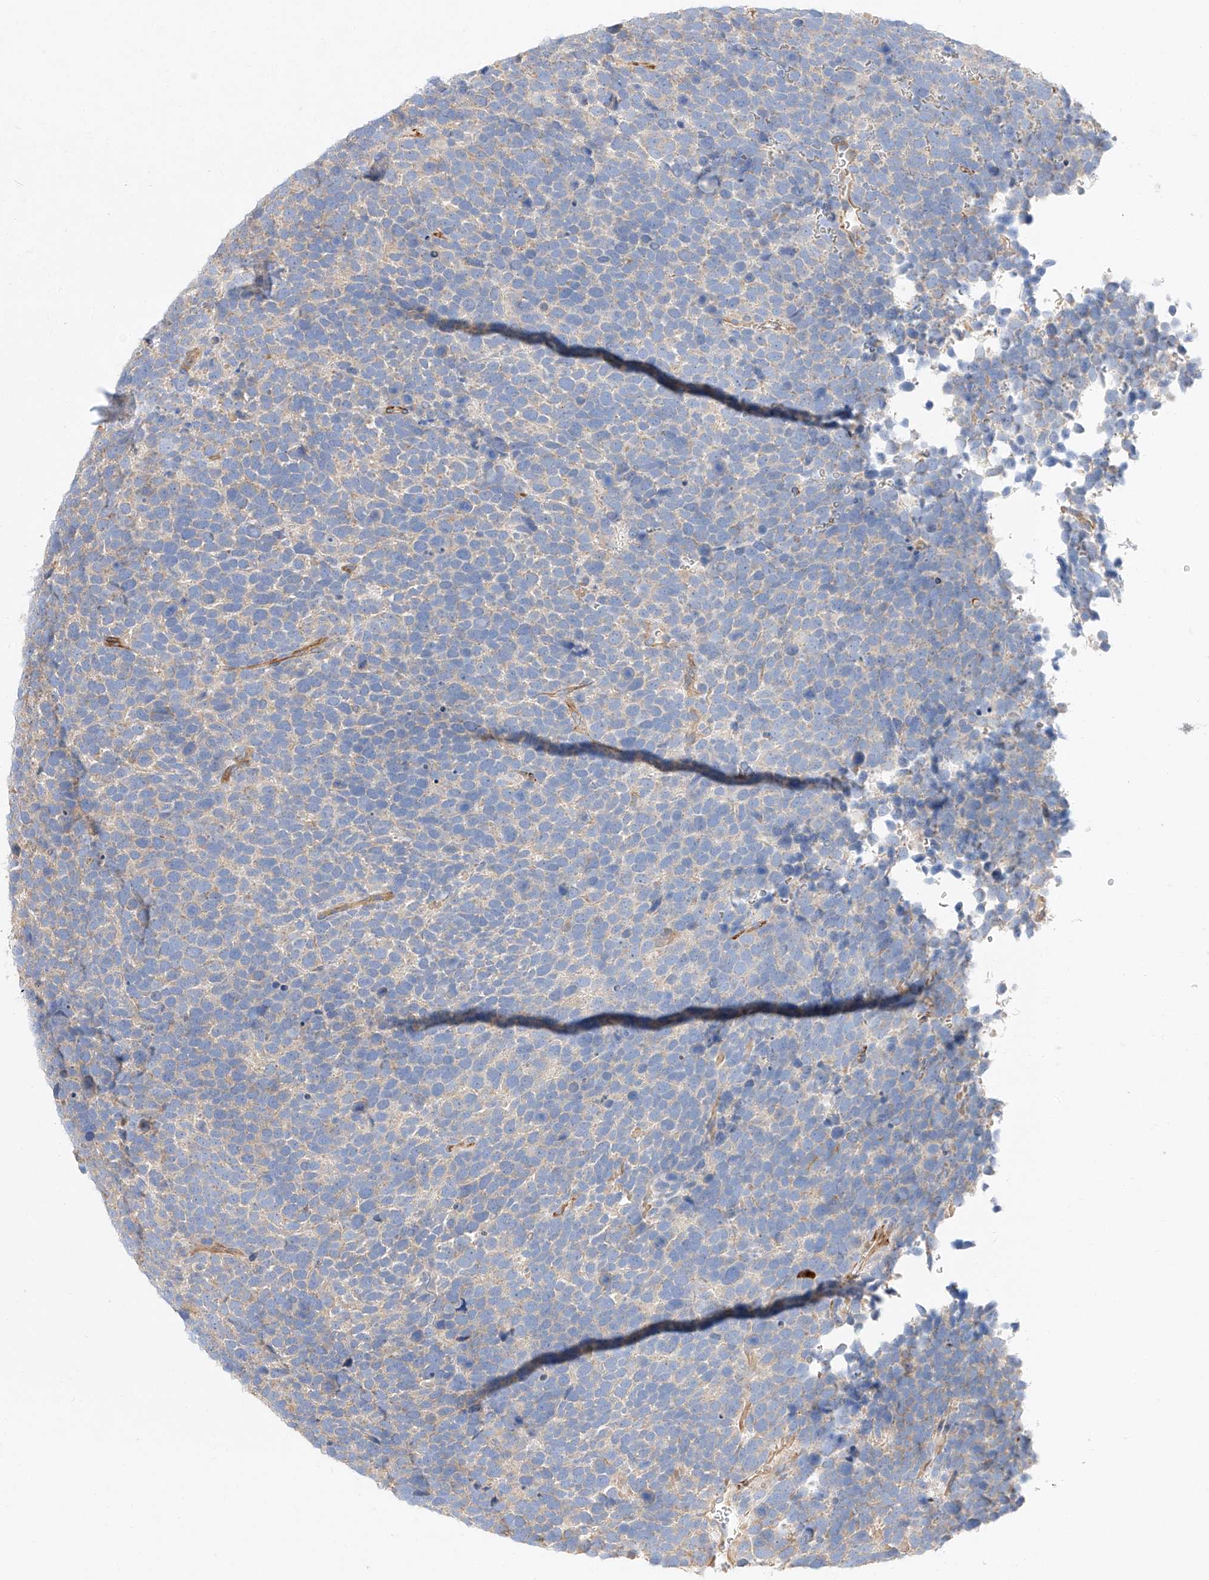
{"staining": {"intensity": "negative", "quantity": "none", "location": "none"}, "tissue": "urothelial cancer", "cell_type": "Tumor cells", "image_type": "cancer", "snomed": [{"axis": "morphology", "description": "Urothelial carcinoma, High grade"}, {"axis": "topography", "description": "Urinary bladder"}], "caption": "This is an immunohistochemistry histopathology image of urothelial cancer. There is no expression in tumor cells.", "gene": "GLMN", "patient": {"sex": "female", "age": 82}}